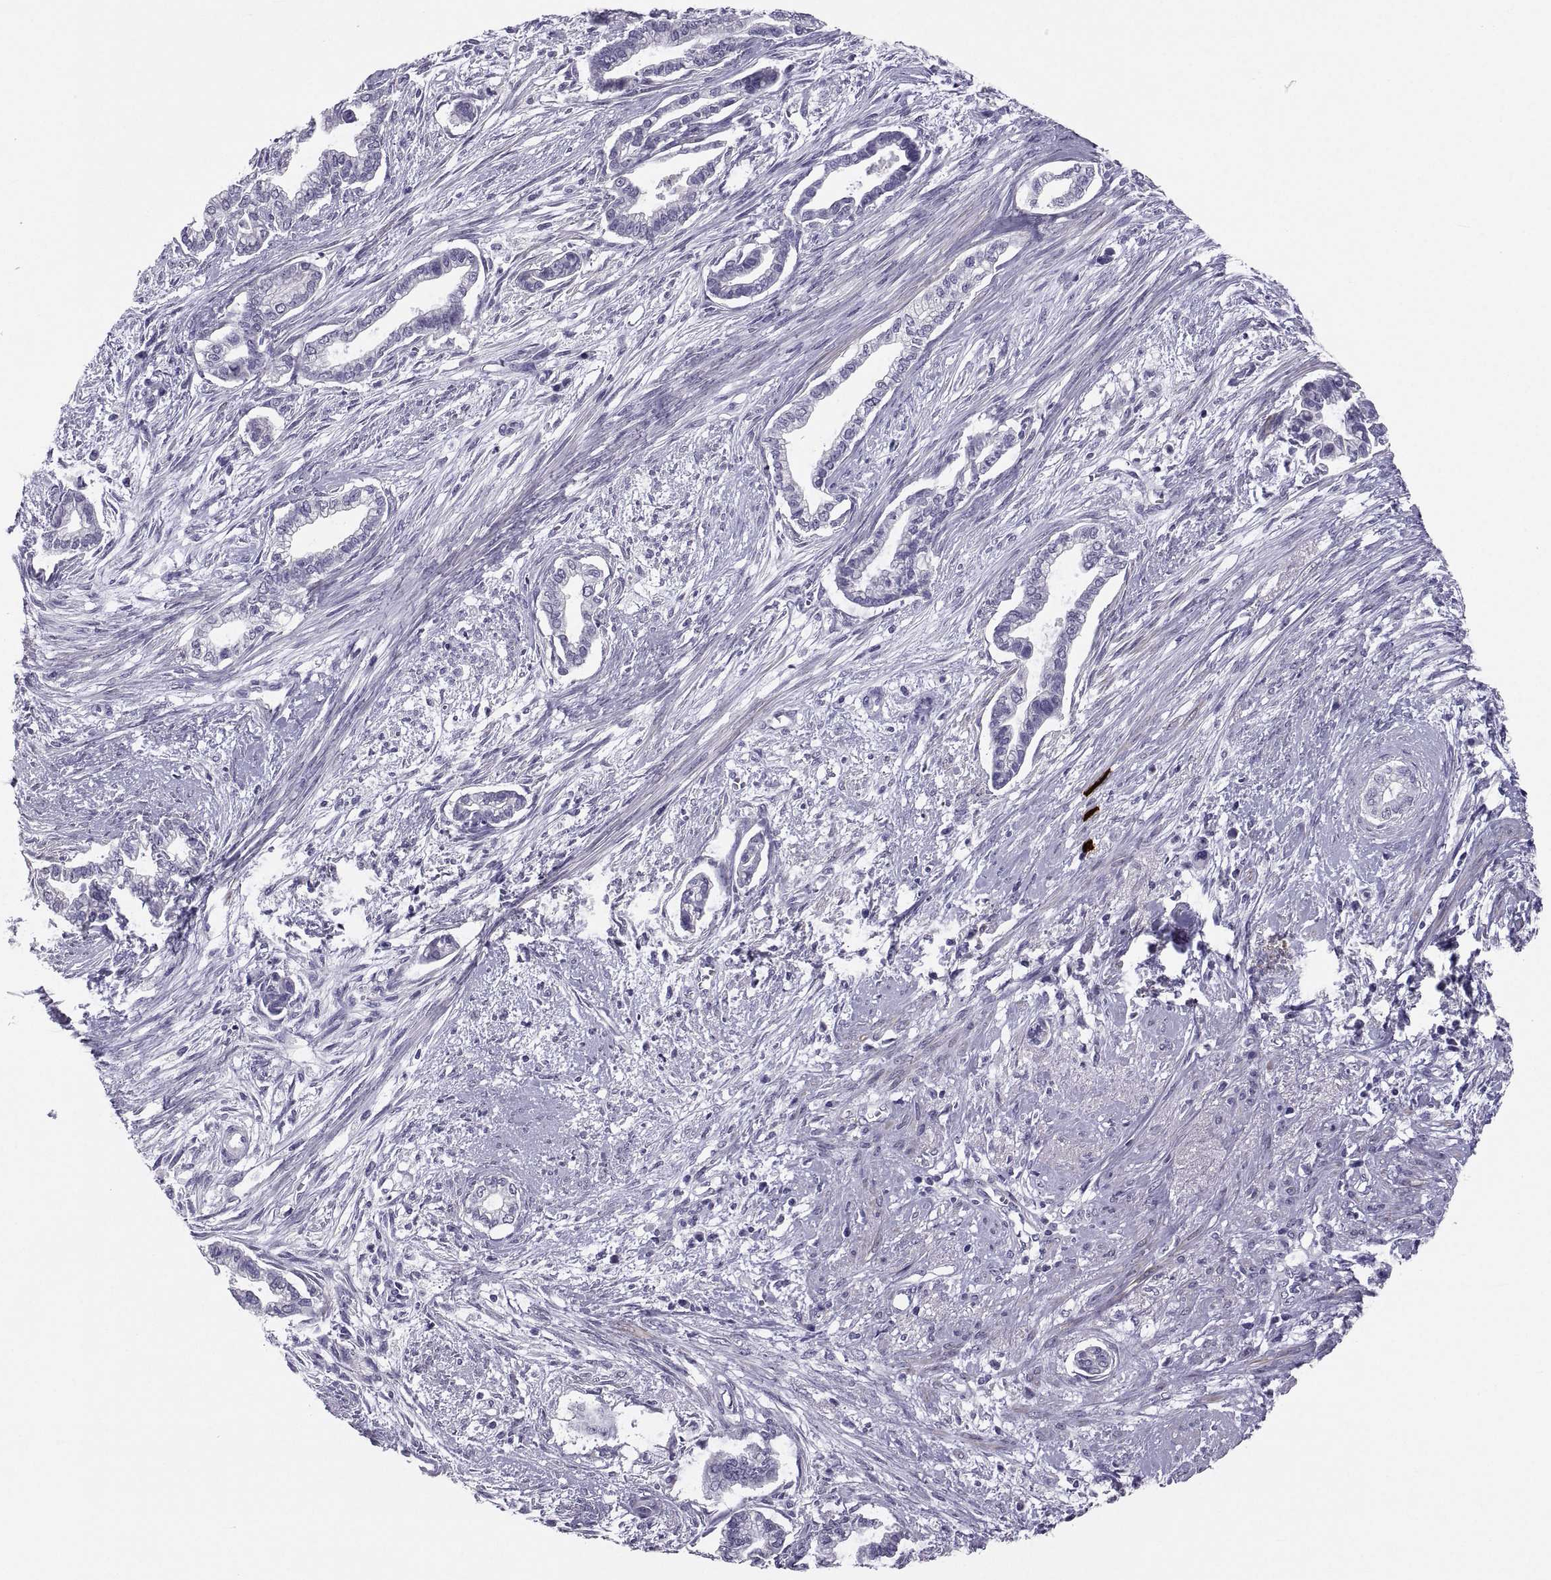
{"staining": {"intensity": "negative", "quantity": "none", "location": "none"}, "tissue": "cervical cancer", "cell_type": "Tumor cells", "image_type": "cancer", "snomed": [{"axis": "morphology", "description": "Adenocarcinoma, NOS"}, {"axis": "topography", "description": "Cervix"}], "caption": "Histopathology image shows no significant protein expression in tumor cells of cervical adenocarcinoma.", "gene": "IGSF1", "patient": {"sex": "female", "age": 62}}